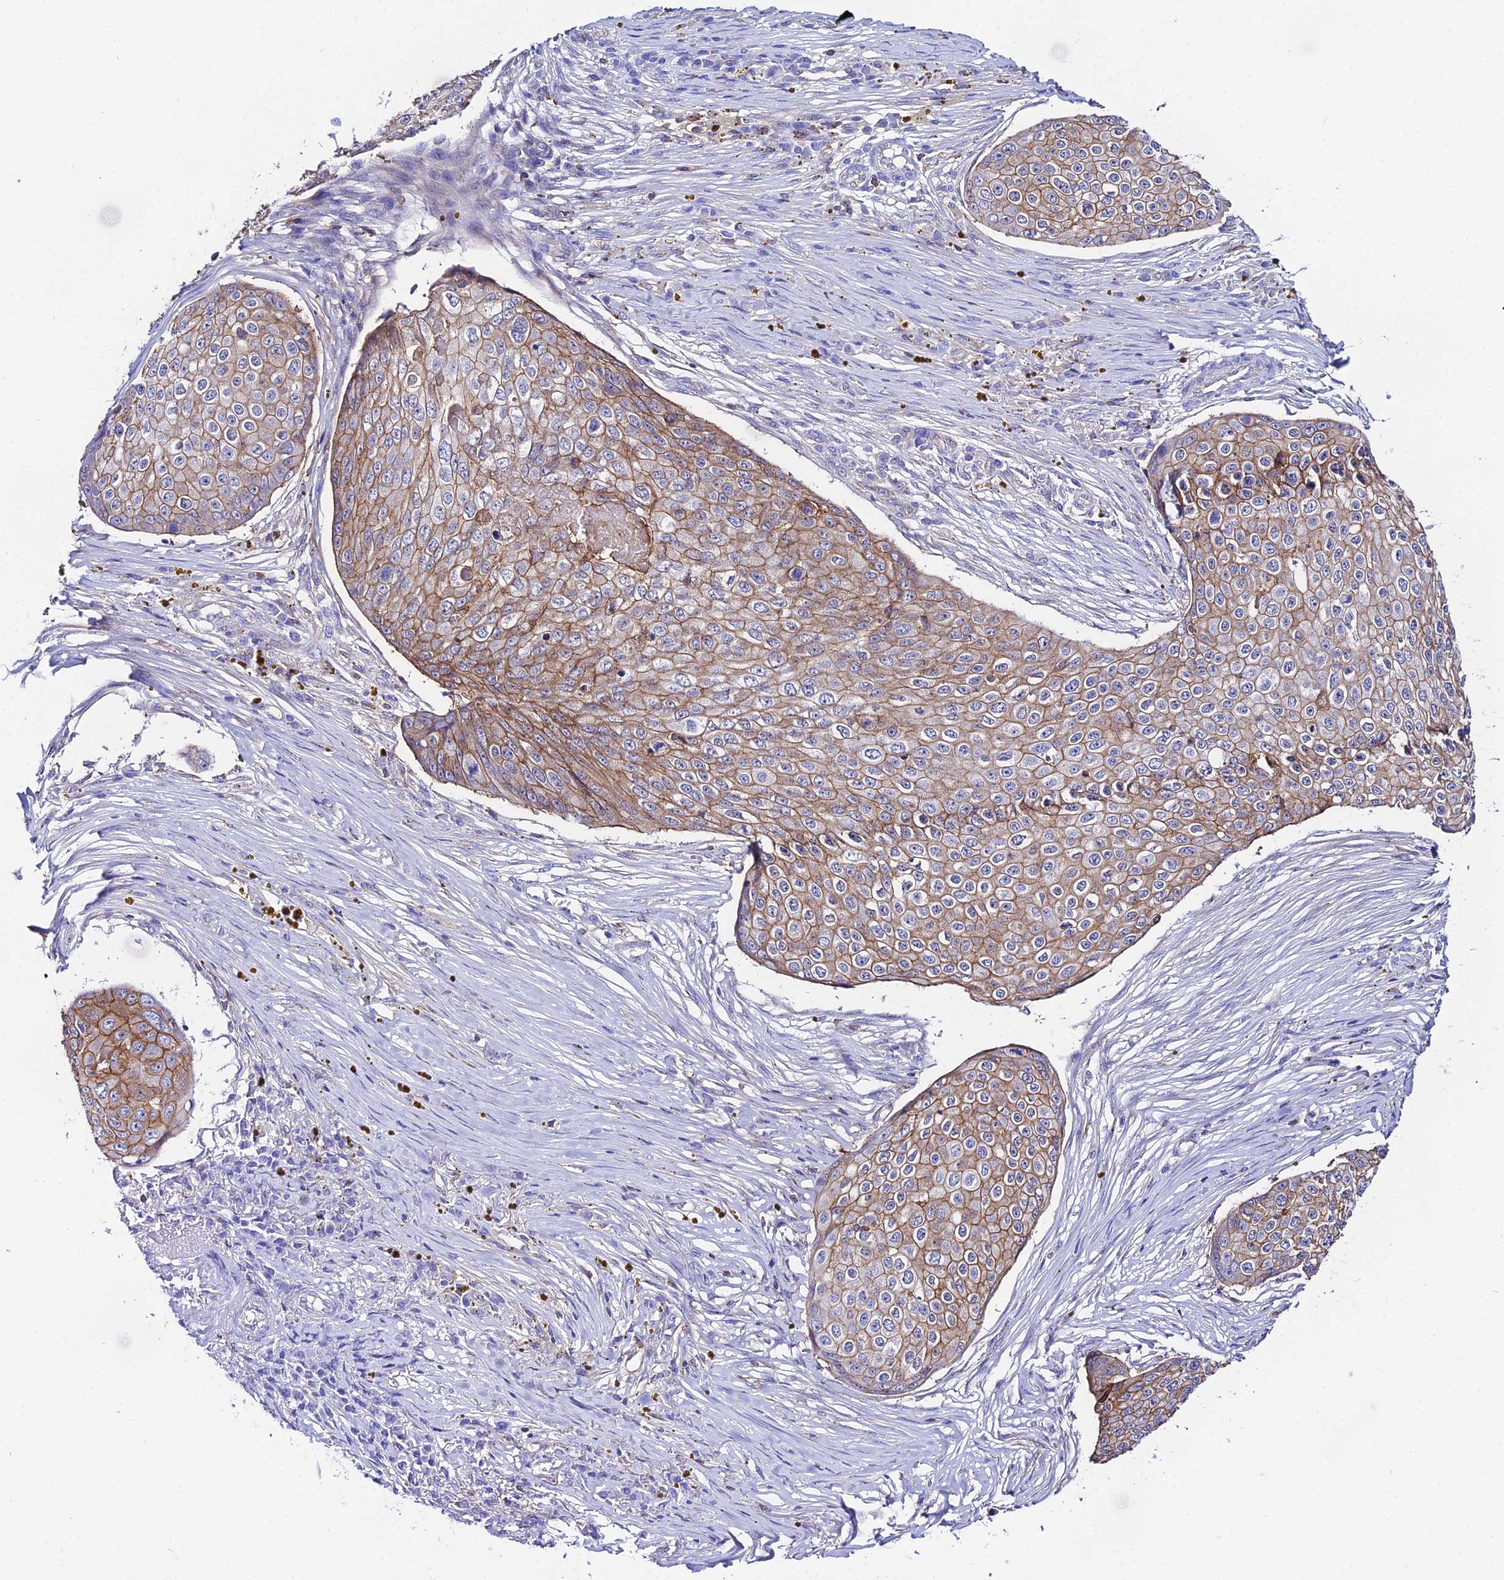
{"staining": {"intensity": "moderate", "quantity": ">75%", "location": "cytoplasmic/membranous"}, "tissue": "skin cancer", "cell_type": "Tumor cells", "image_type": "cancer", "snomed": [{"axis": "morphology", "description": "Squamous cell carcinoma, NOS"}, {"axis": "topography", "description": "Skin"}], "caption": "Skin squamous cell carcinoma stained for a protein reveals moderate cytoplasmic/membranous positivity in tumor cells.", "gene": "S100A16", "patient": {"sex": "male", "age": 71}}